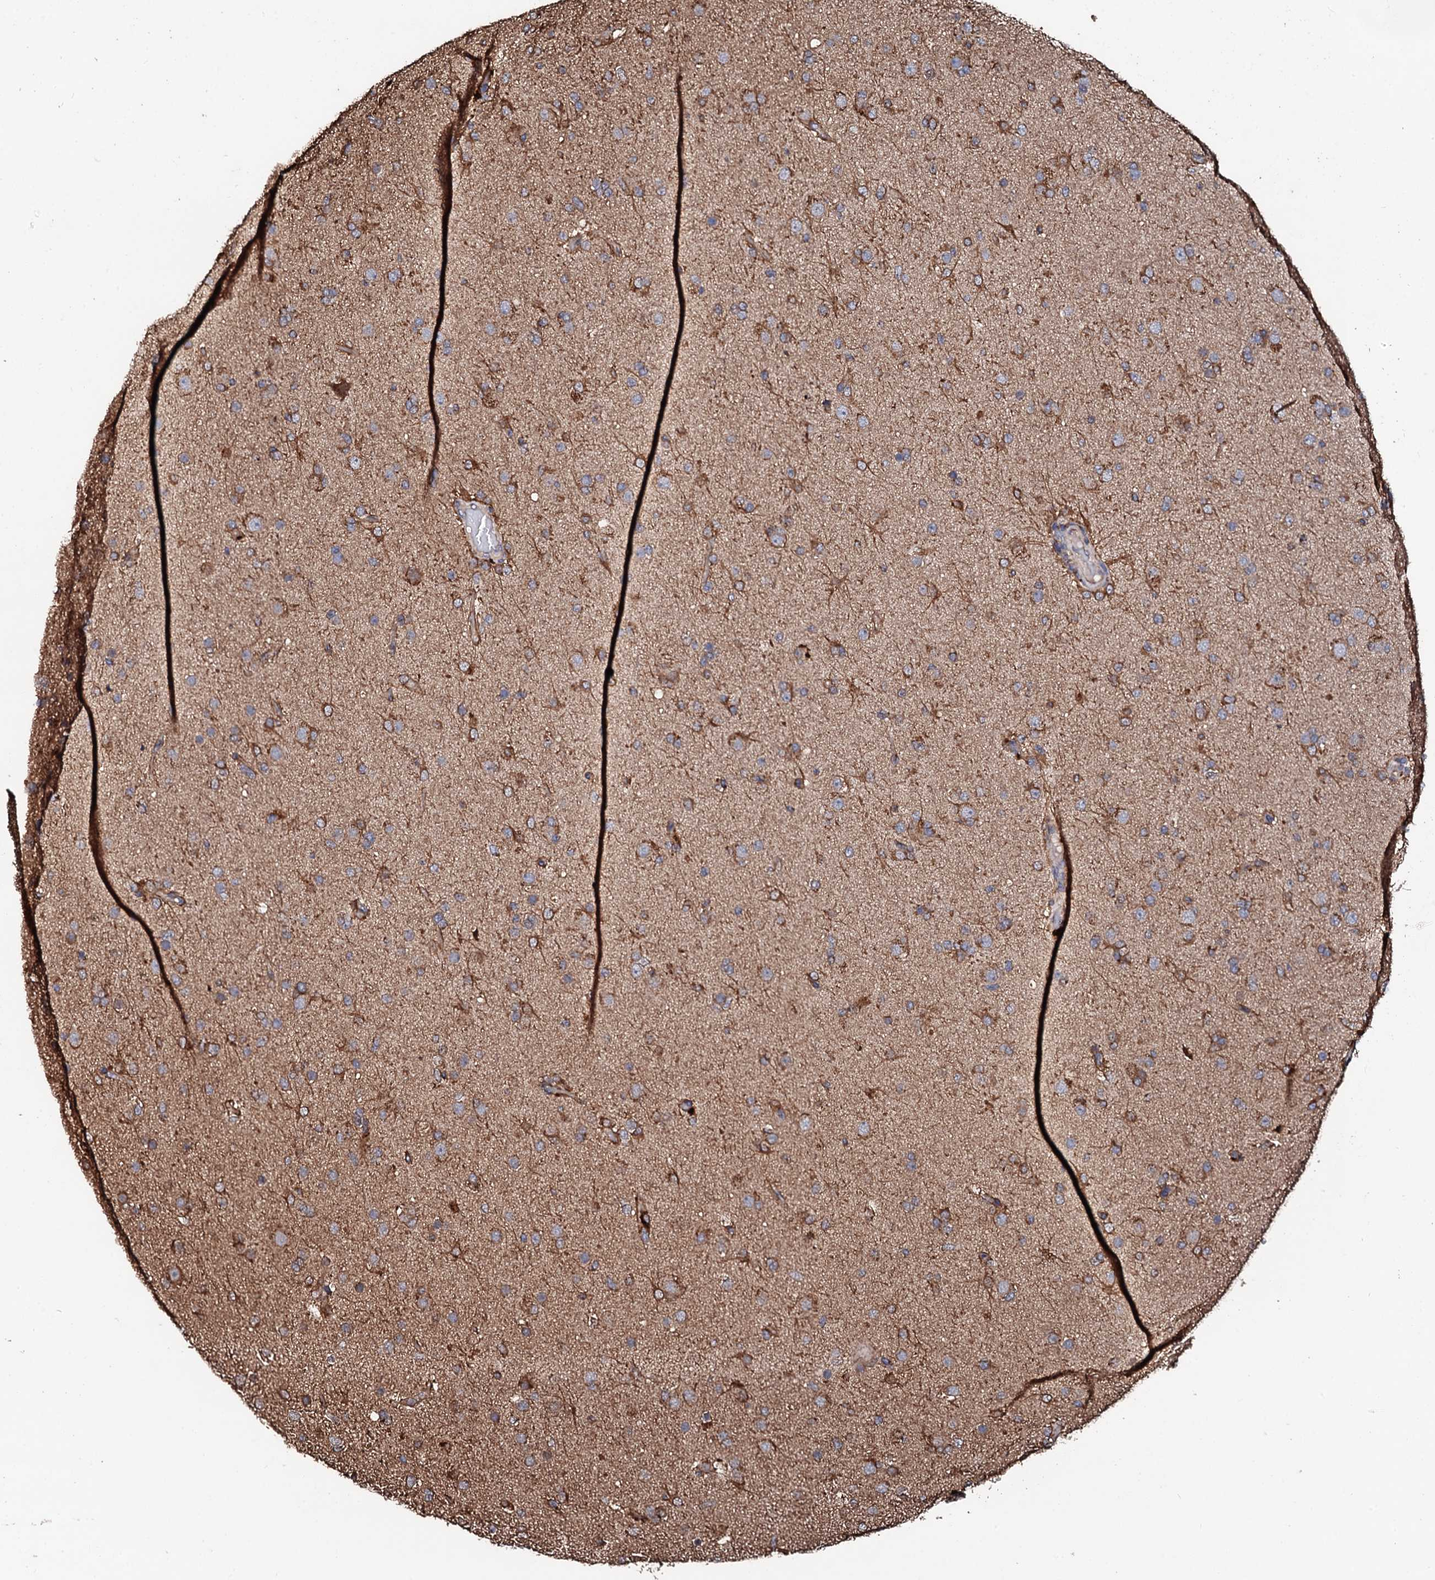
{"staining": {"intensity": "moderate", "quantity": ">75%", "location": "cytoplasmic/membranous"}, "tissue": "glioma", "cell_type": "Tumor cells", "image_type": "cancer", "snomed": [{"axis": "morphology", "description": "Glioma, malignant, Low grade"}, {"axis": "topography", "description": "Brain"}], "caption": "Immunohistochemistry (IHC) of malignant glioma (low-grade) exhibits medium levels of moderate cytoplasmic/membranous expression in approximately >75% of tumor cells. (IHC, brightfield microscopy, high magnification).", "gene": "CKAP5", "patient": {"sex": "male", "age": 65}}